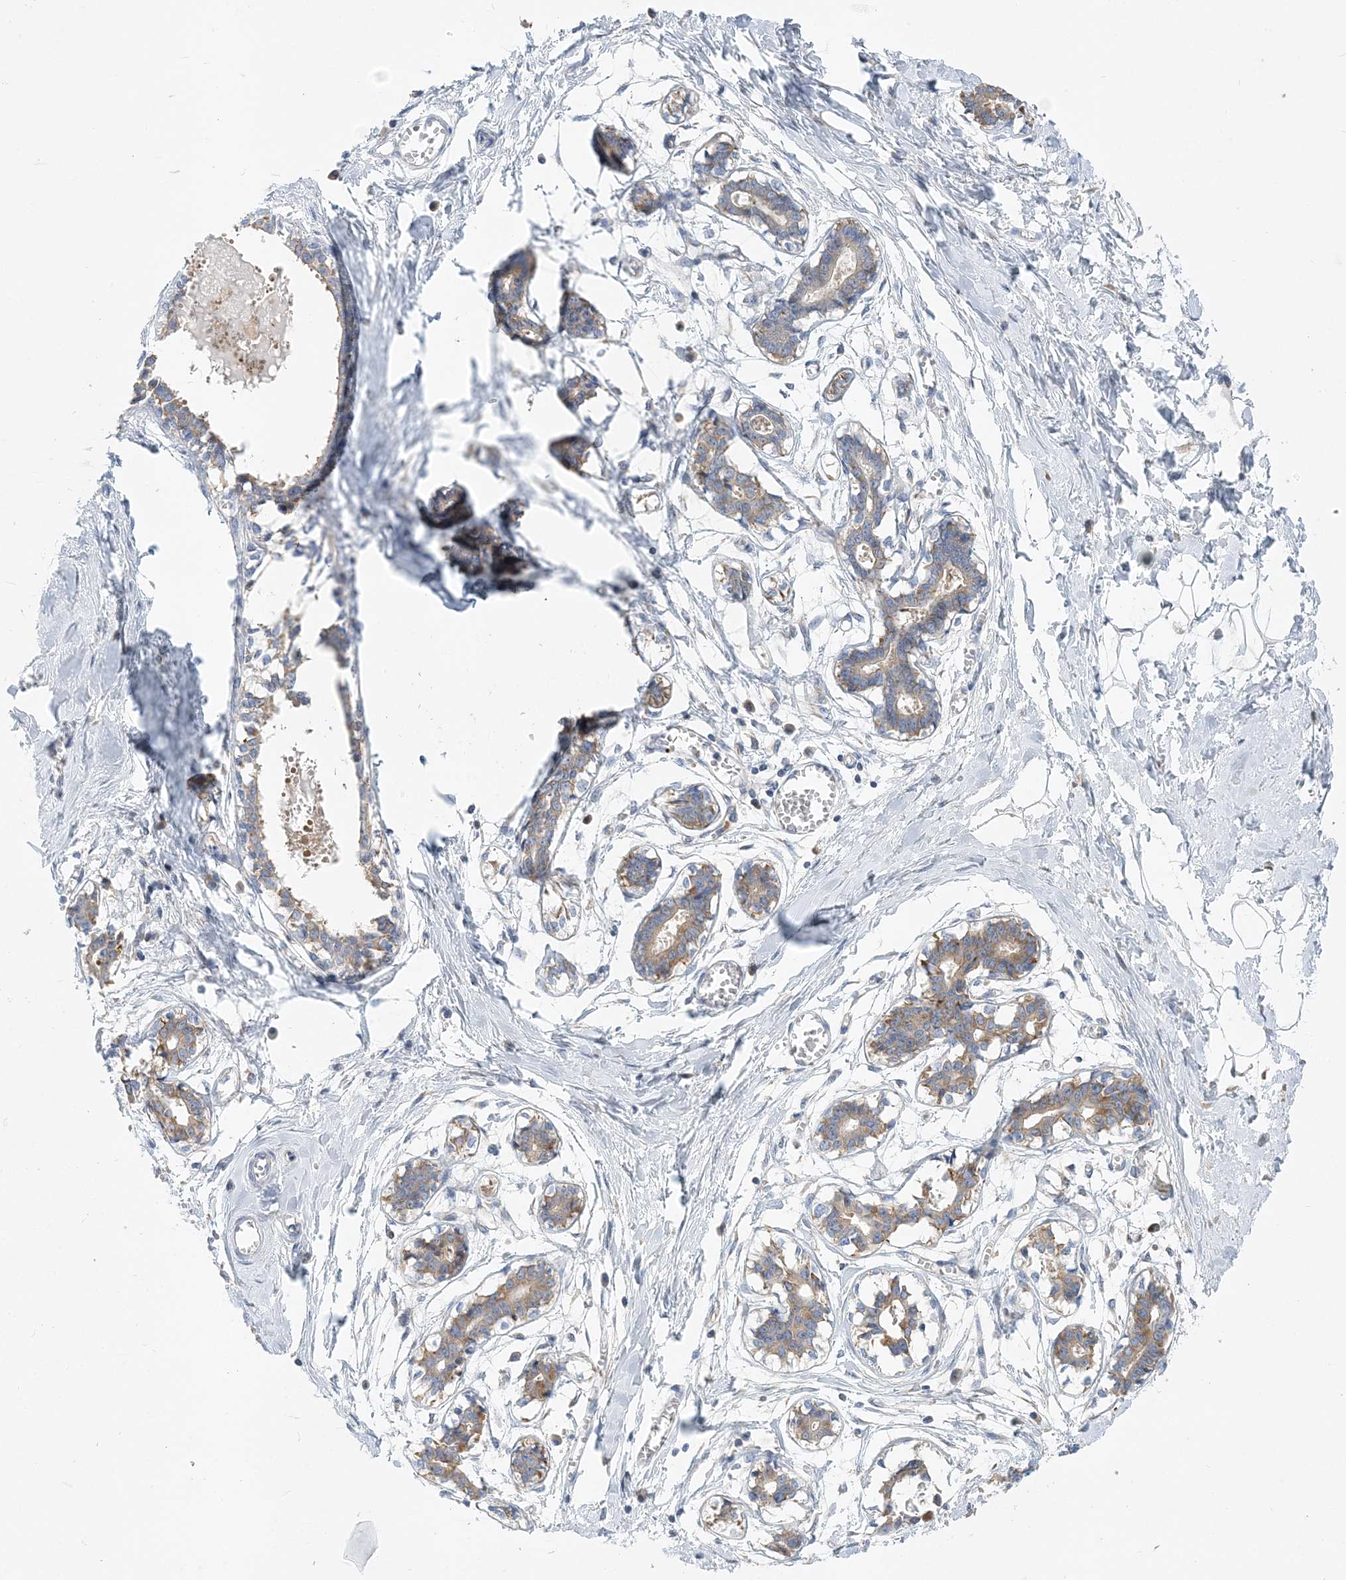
{"staining": {"intensity": "negative", "quantity": "none", "location": "none"}, "tissue": "breast", "cell_type": "Adipocytes", "image_type": "normal", "snomed": [{"axis": "morphology", "description": "Normal tissue, NOS"}, {"axis": "topography", "description": "Breast"}], "caption": "Protein analysis of normal breast displays no significant staining in adipocytes. (Stains: DAB (3,3'-diaminobenzidine) immunohistochemistry with hematoxylin counter stain, Microscopy: brightfield microscopy at high magnification).", "gene": "LARP4B", "patient": {"sex": "female", "age": 27}}